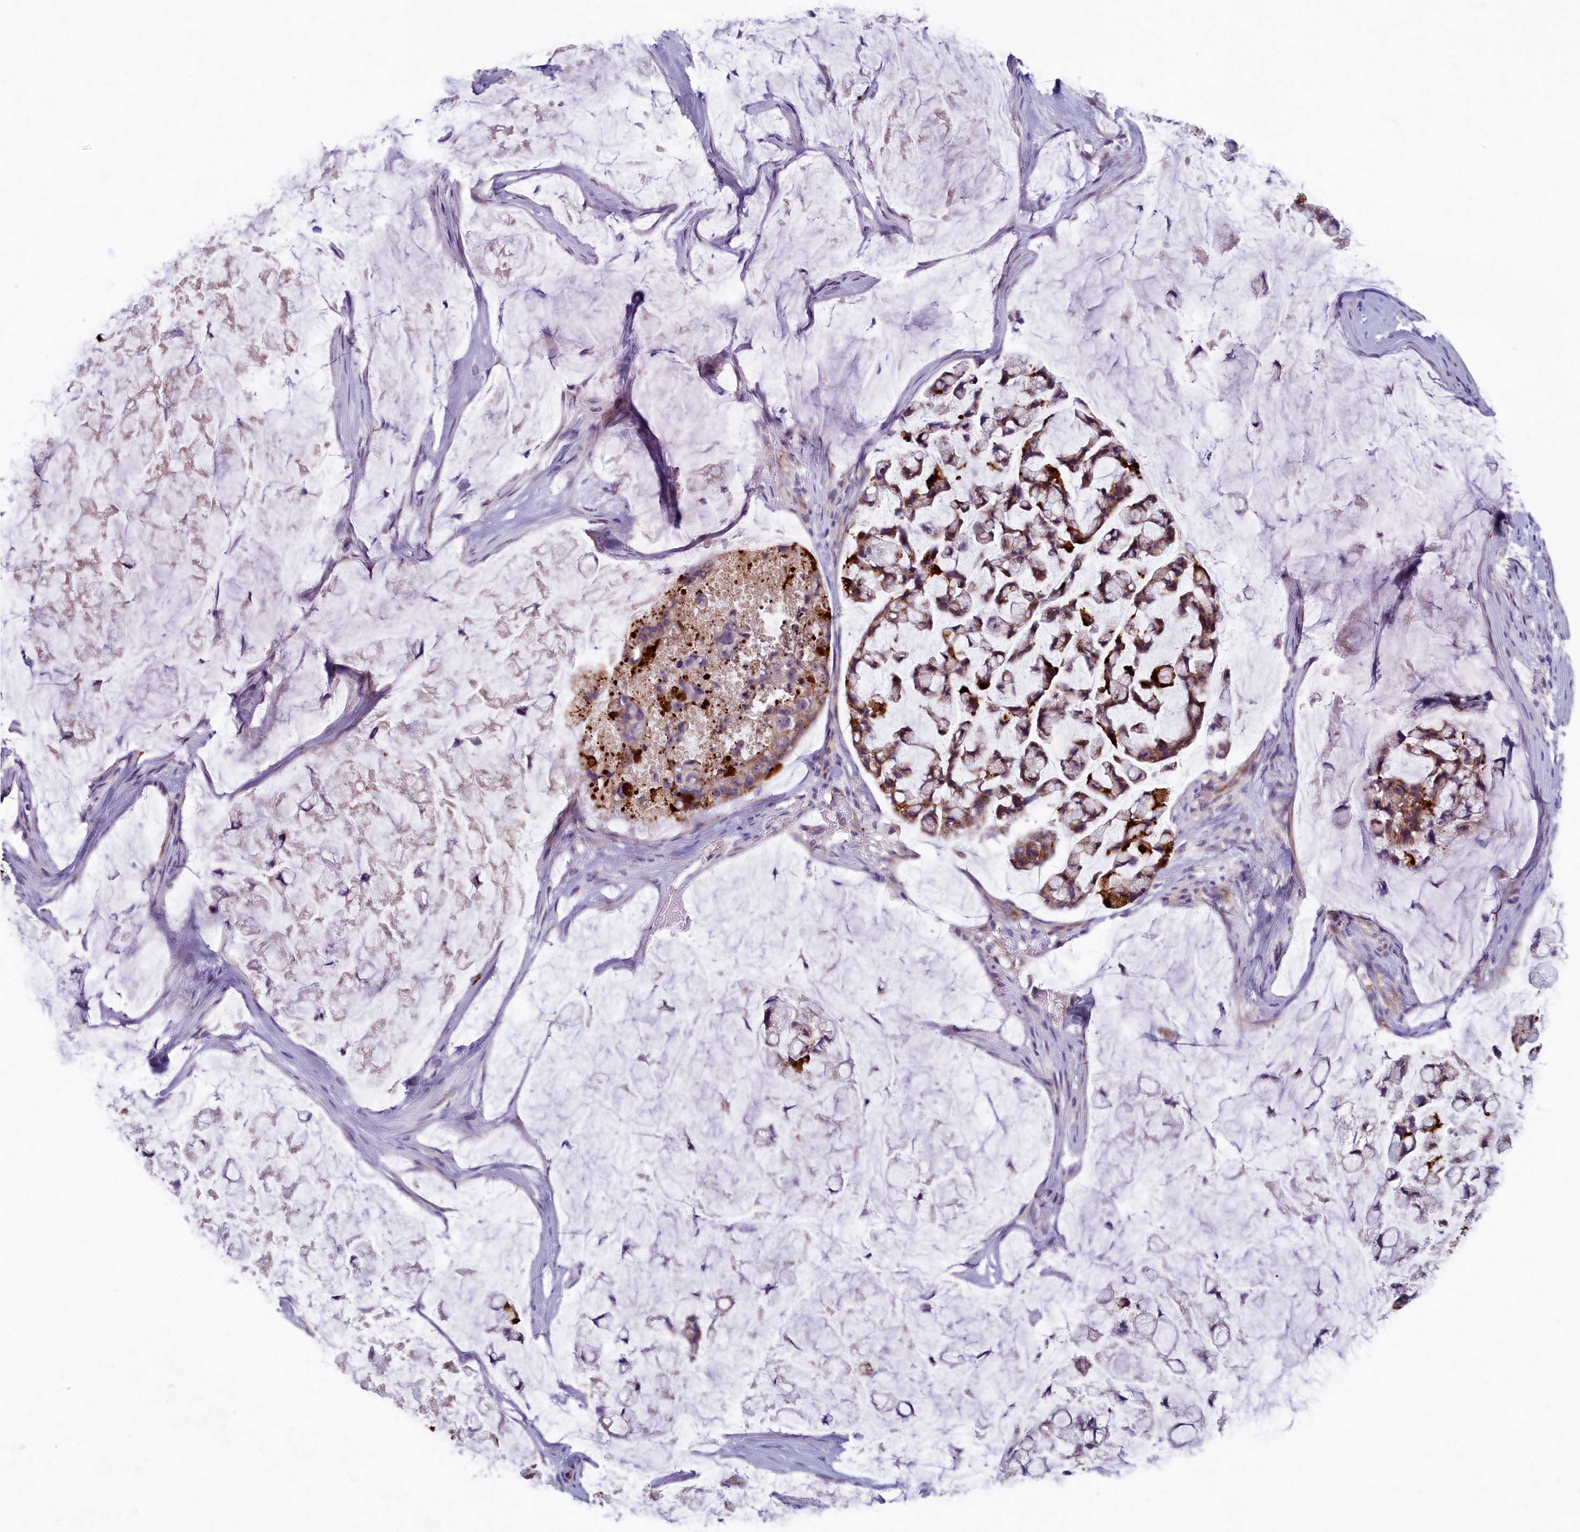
{"staining": {"intensity": "moderate", "quantity": ">75%", "location": "cytoplasmic/membranous"}, "tissue": "stomach cancer", "cell_type": "Tumor cells", "image_type": "cancer", "snomed": [{"axis": "morphology", "description": "Adenocarcinoma, NOS"}, {"axis": "topography", "description": "Stomach, lower"}], "caption": "The photomicrograph exhibits a brown stain indicating the presence of a protein in the cytoplasmic/membranous of tumor cells in adenocarcinoma (stomach). (DAB (3,3'-diaminobenzidine) IHC with brightfield microscopy, high magnification).", "gene": "MRPS25", "patient": {"sex": "male", "age": 67}}